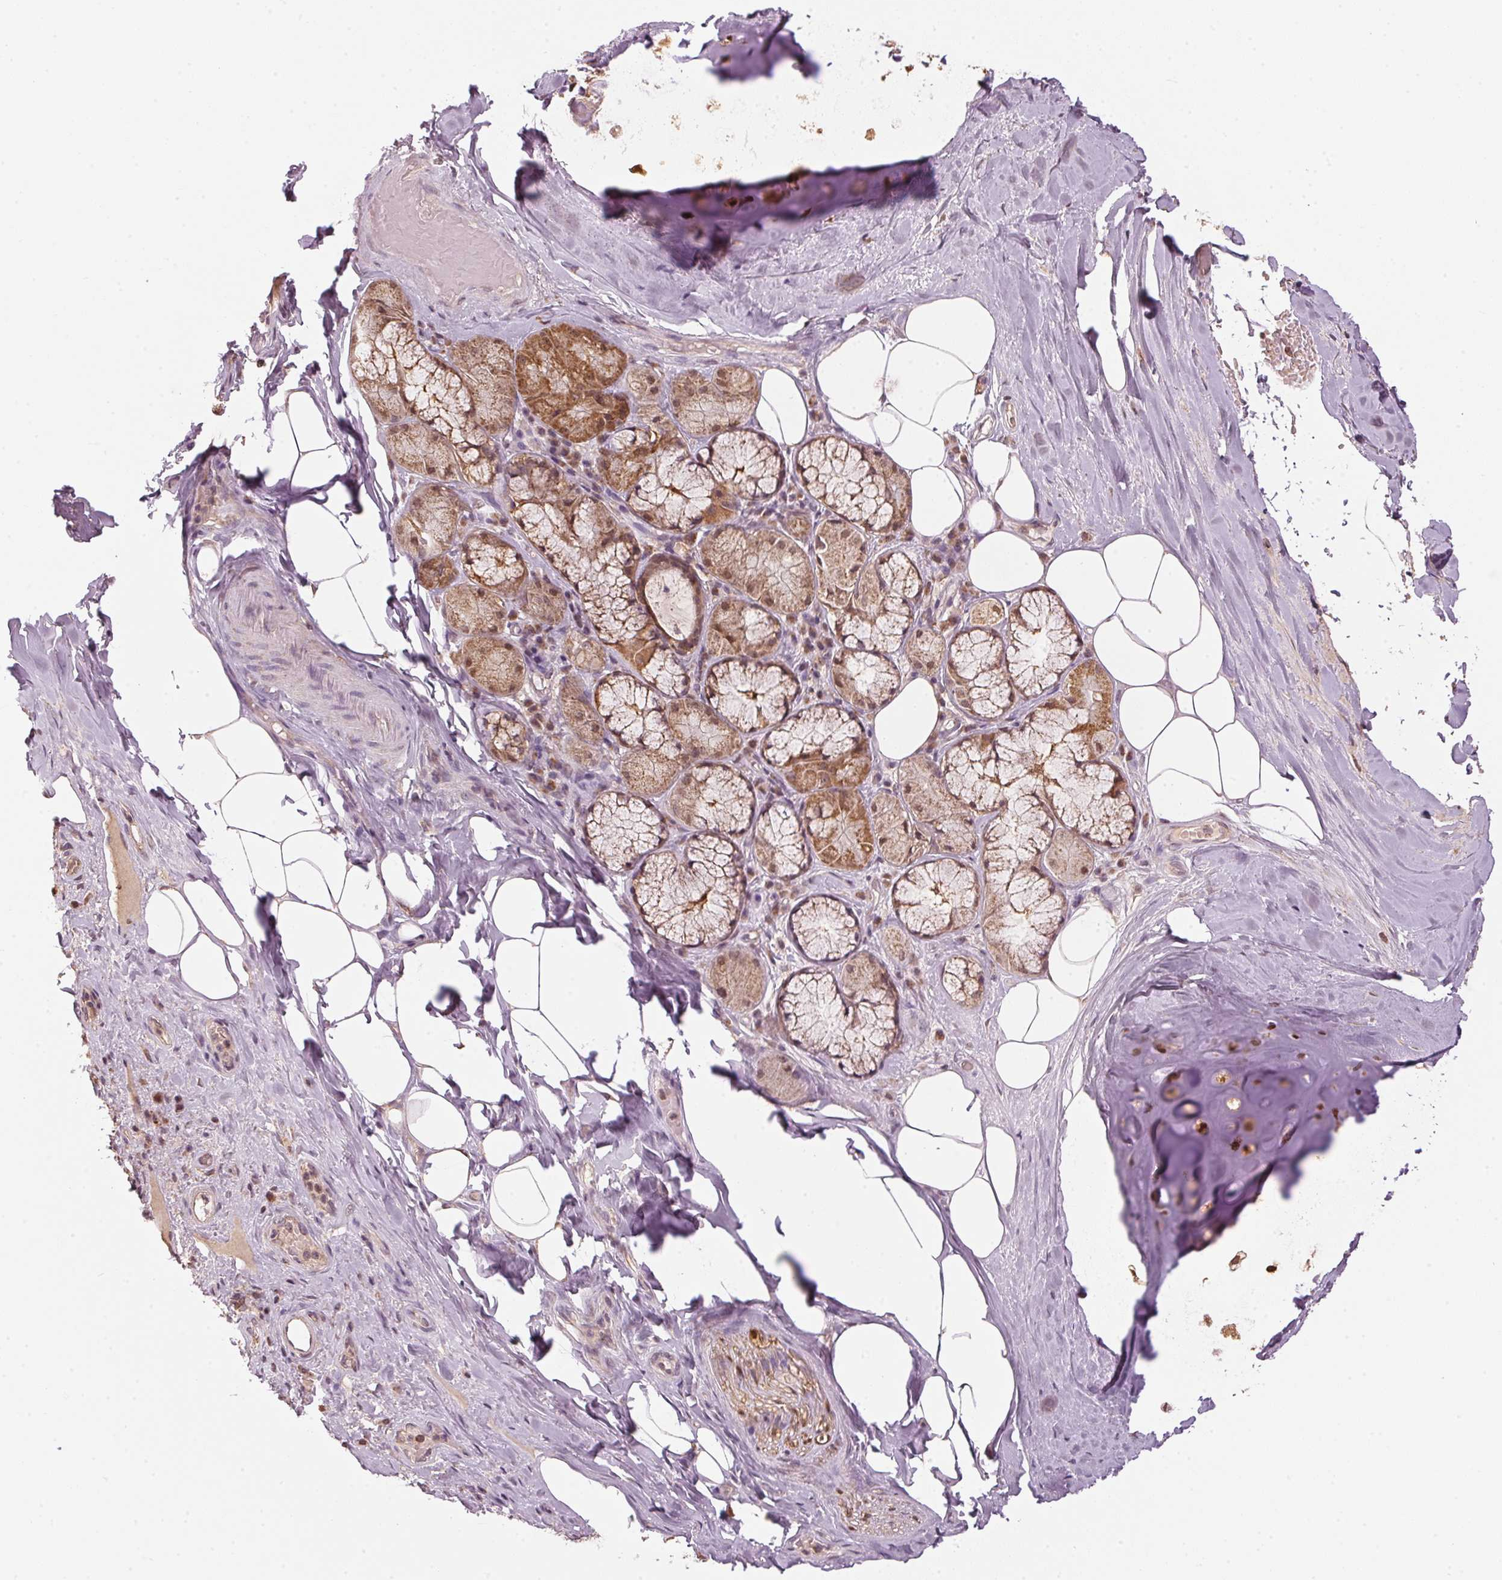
{"staining": {"intensity": "moderate", "quantity": "25%-75%", "location": "cytoplasmic/membranous"}, "tissue": "adipose tissue", "cell_type": "Adipocytes", "image_type": "normal", "snomed": [{"axis": "morphology", "description": "Normal tissue, NOS"}, {"axis": "topography", "description": "Cartilage tissue"}, {"axis": "topography", "description": "Bronchus"}], "caption": "Immunohistochemical staining of benign adipose tissue reveals moderate cytoplasmic/membranous protein positivity in approximately 25%-75% of adipocytes.", "gene": "ARHGAP6", "patient": {"sex": "male", "age": 64}}